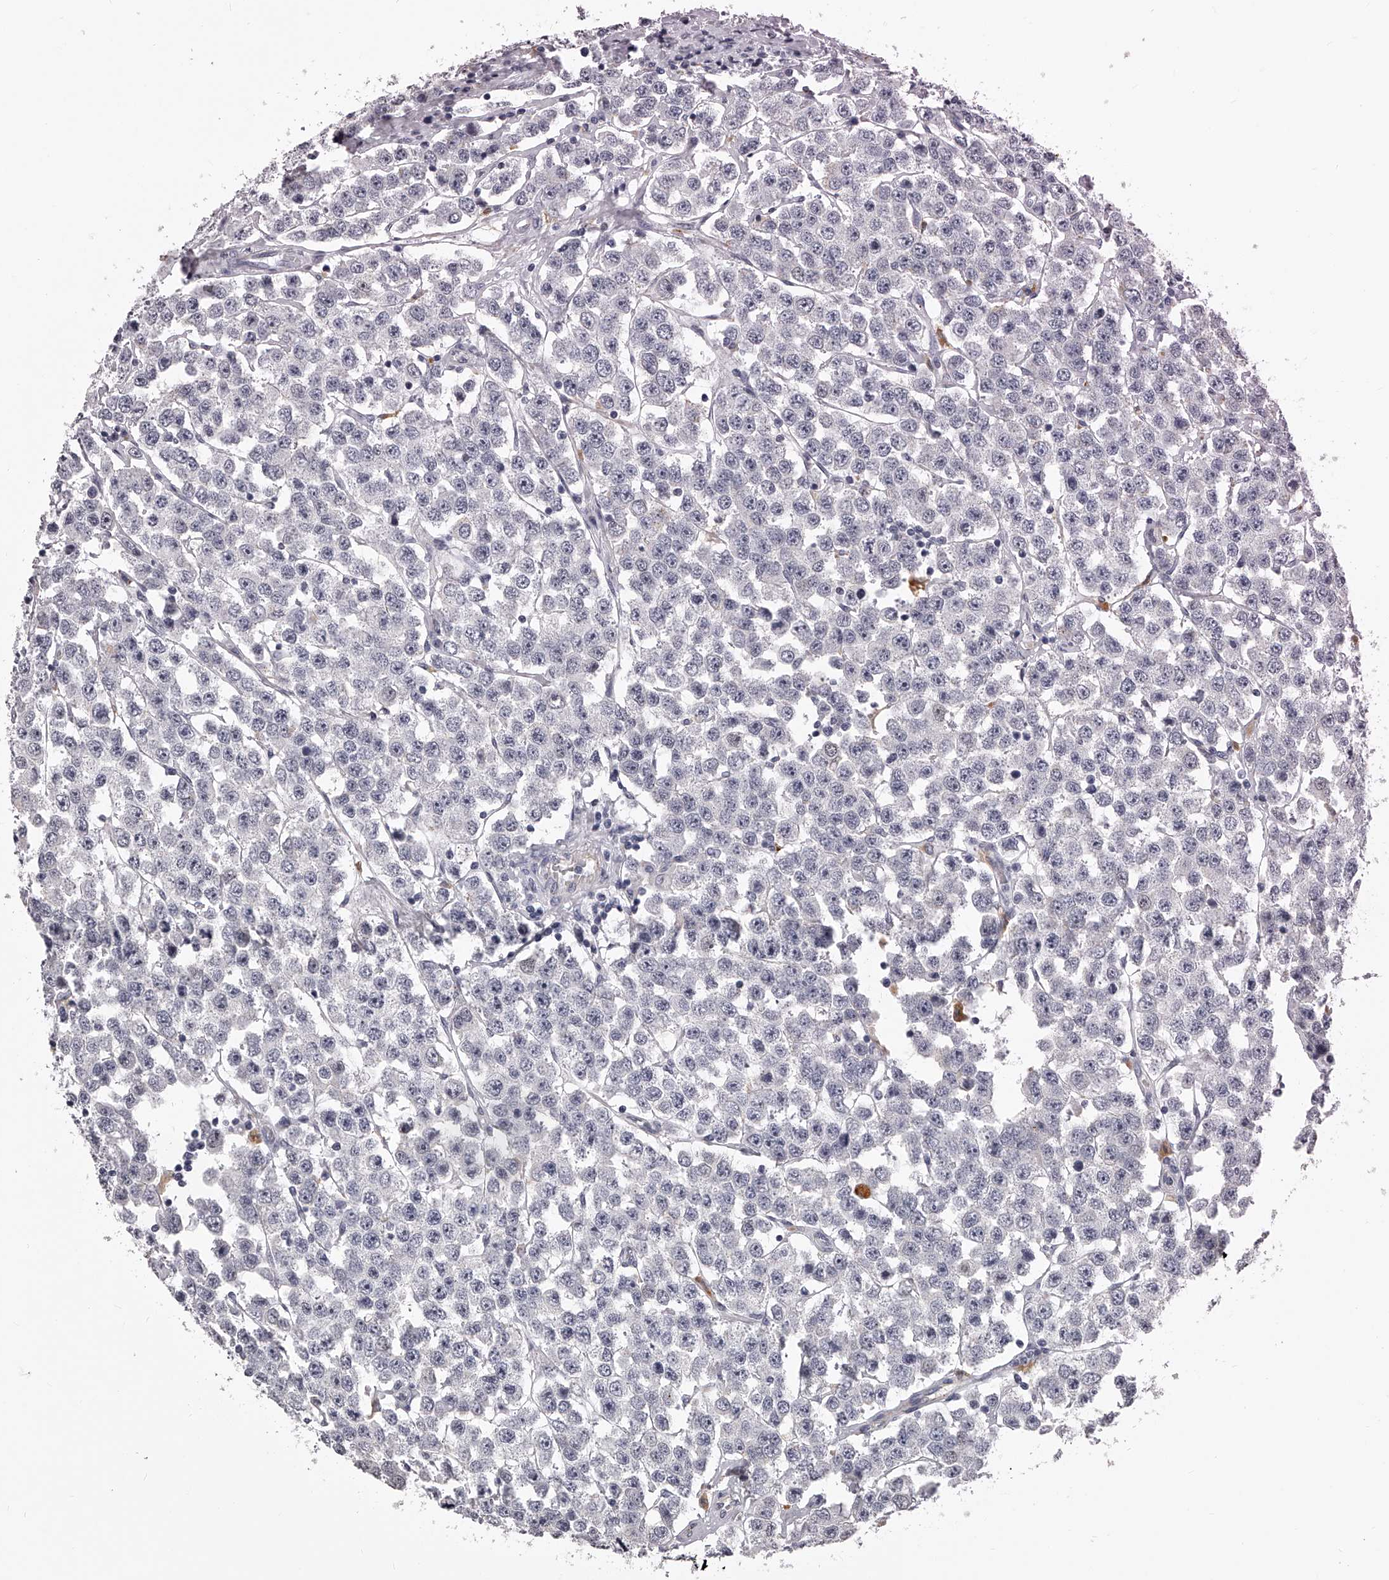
{"staining": {"intensity": "negative", "quantity": "none", "location": "none"}, "tissue": "testis cancer", "cell_type": "Tumor cells", "image_type": "cancer", "snomed": [{"axis": "morphology", "description": "Seminoma, NOS"}, {"axis": "topography", "description": "Testis"}], "caption": "The immunohistochemistry (IHC) micrograph has no significant positivity in tumor cells of testis cancer tissue.", "gene": "DMRT1", "patient": {"sex": "male", "age": 28}}